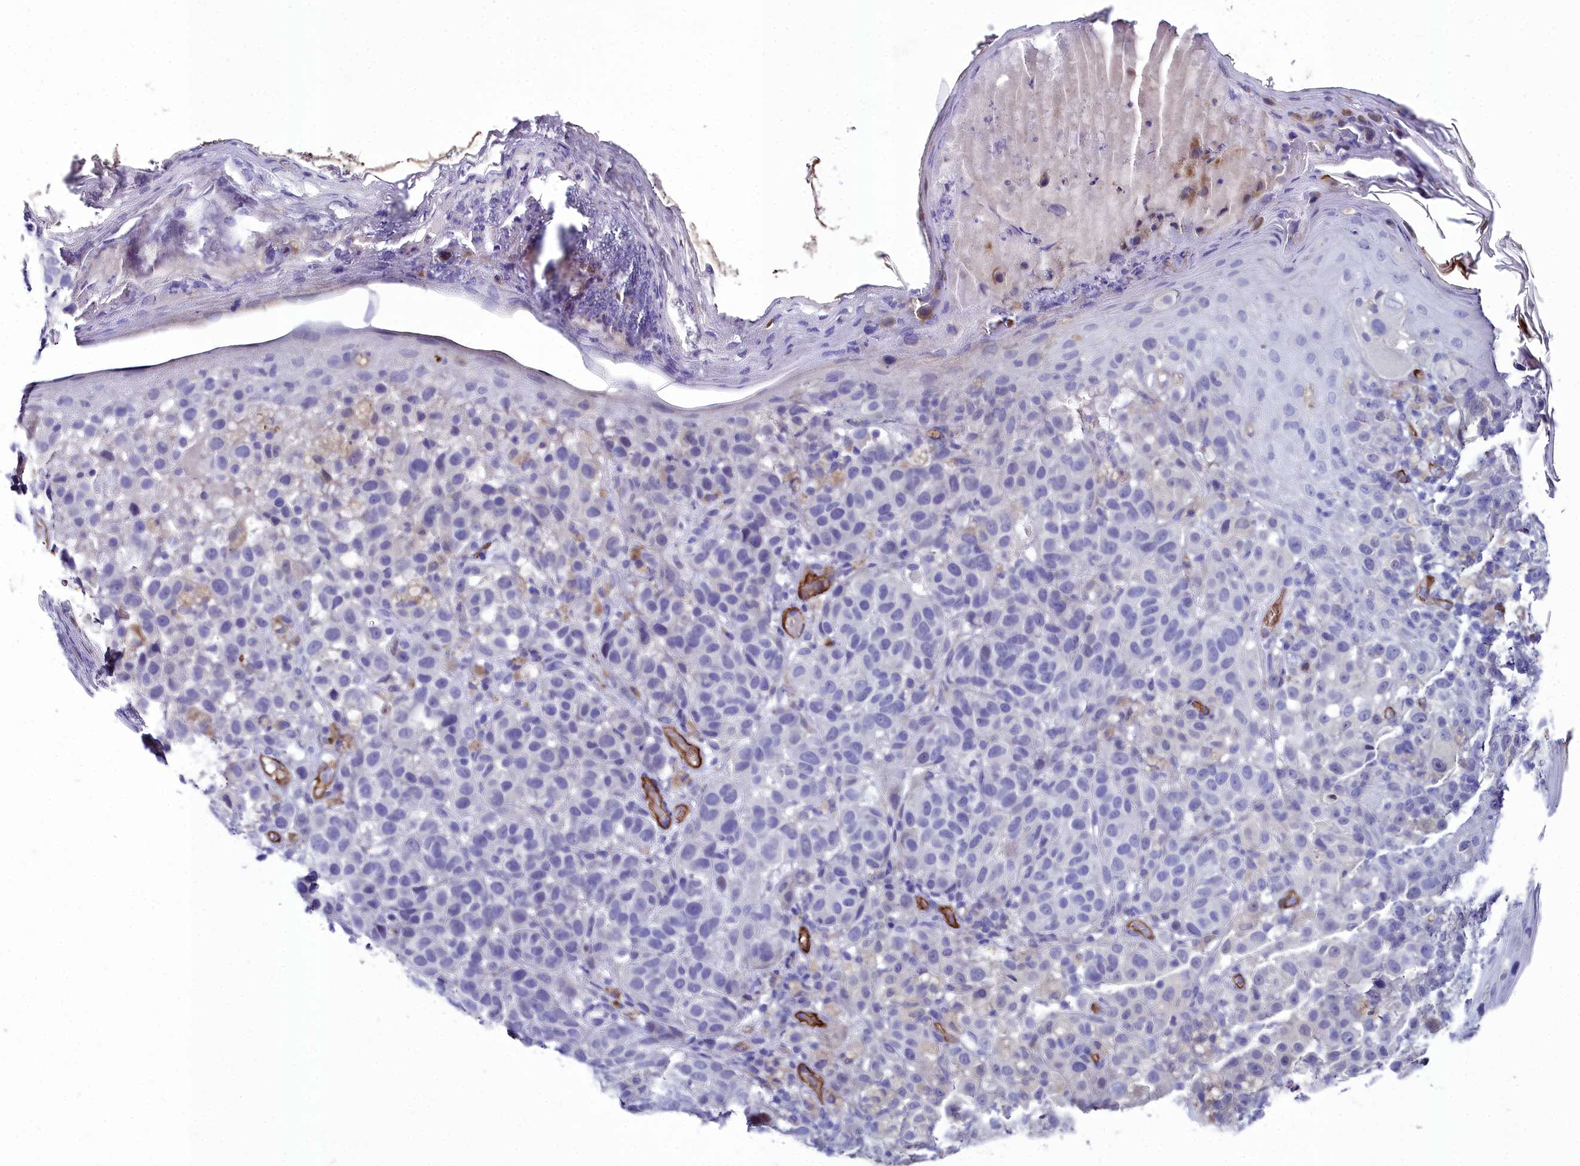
{"staining": {"intensity": "negative", "quantity": "none", "location": "none"}, "tissue": "melanoma", "cell_type": "Tumor cells", "image_type": "cancer", "snomed": [{"axis": "morphology", "description": "Malignant melanoma, NOS"}, {"axis": "topography", "description": "Skin"}], "caption": "Melanoma was stained to show a protein in brown. There is no significant expression in tumor cells.", "gene": "CYP4F11", "patient": {"sex": "male", "age": 38}}